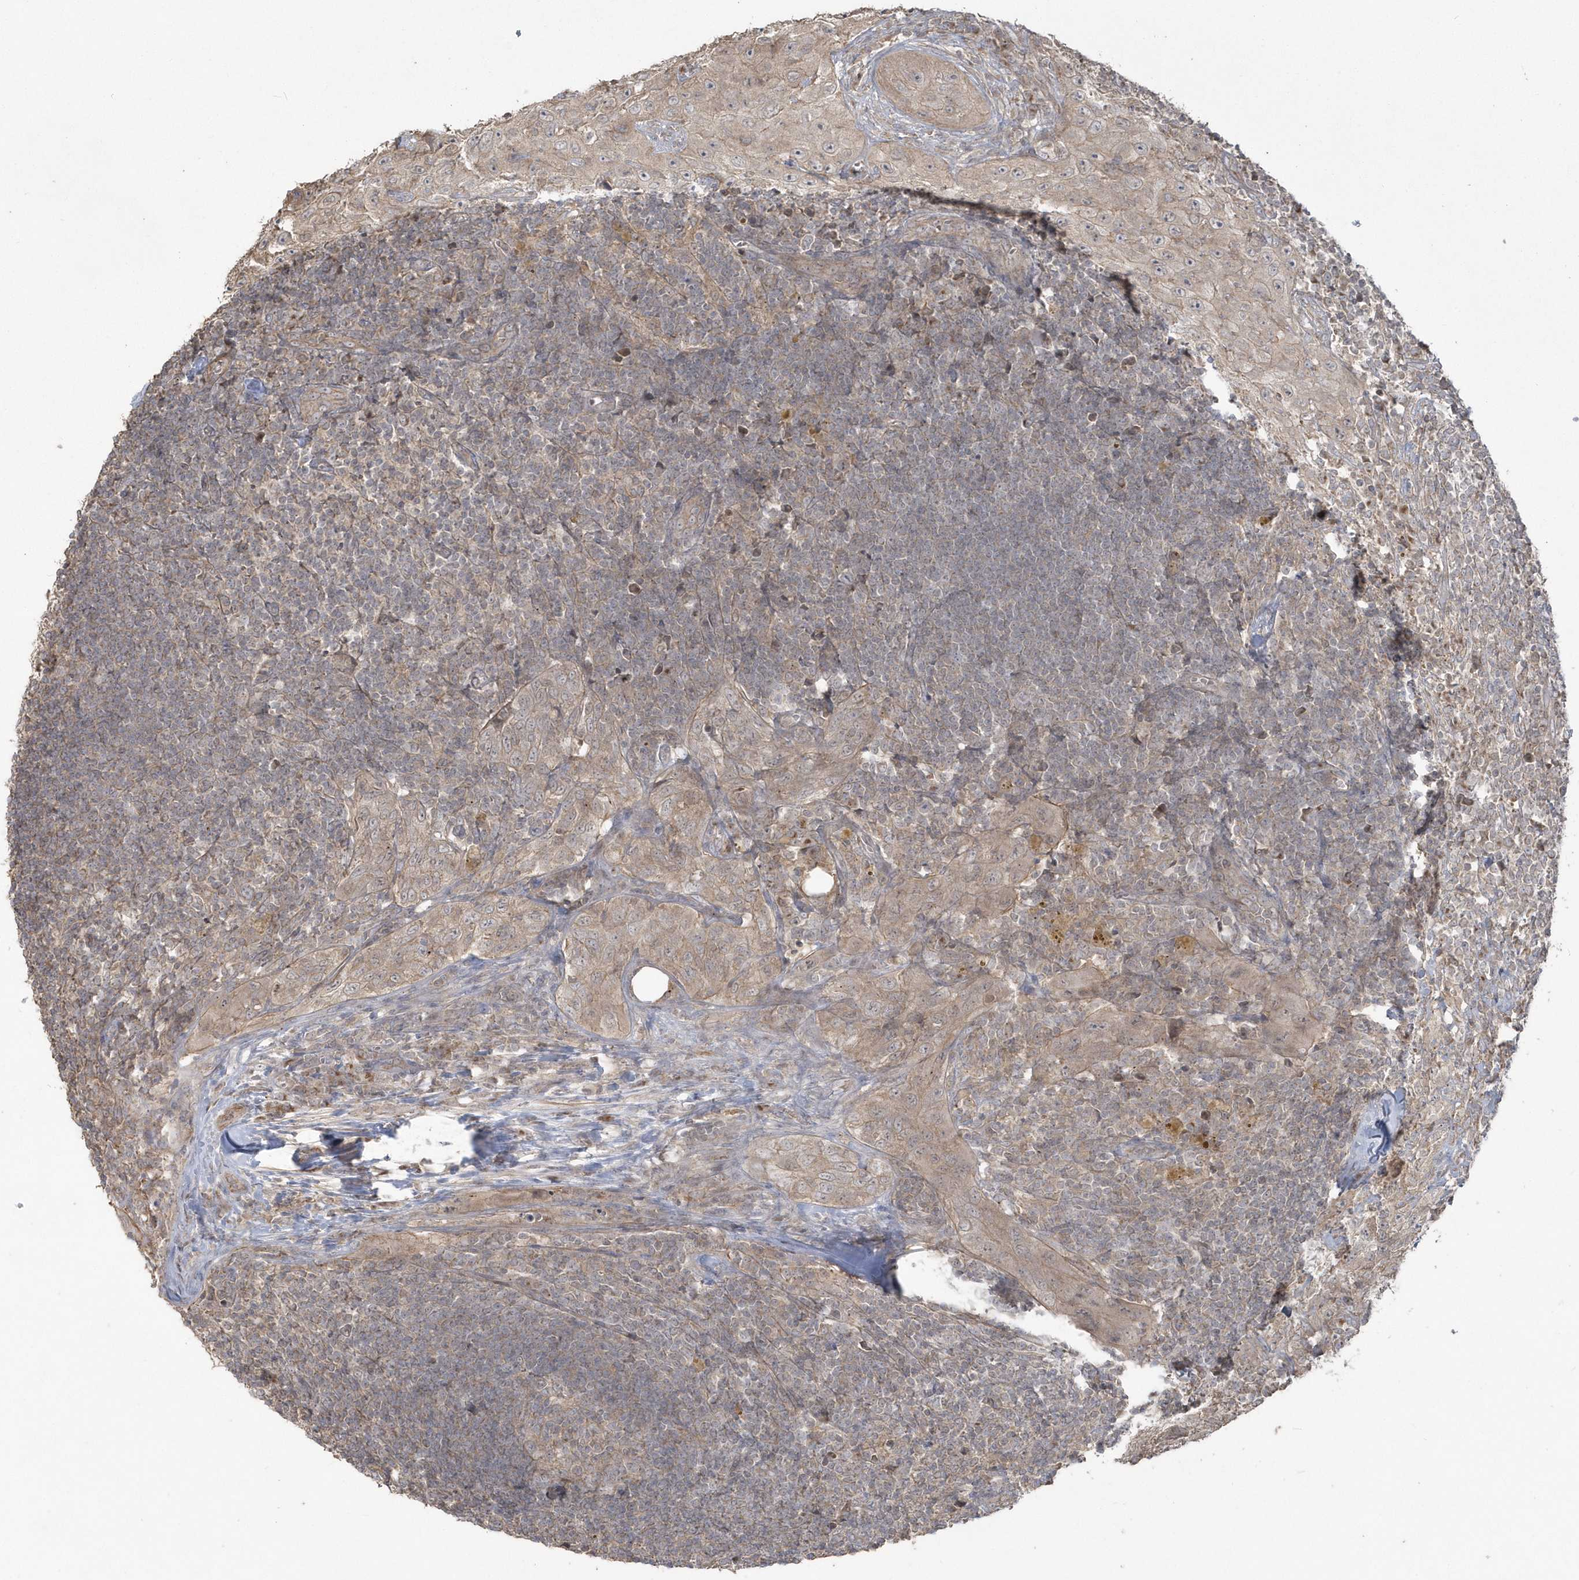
{"staining": {"intensity": "weak", "quantity": "<25%", "location": "cytoplasmic/membranous"}, "tissue": "lymph node", "cell_type": "Germinal center cells", "image_type": "normal", "snomed": [{"axis": "morphology", "description": "Normal tissue, NOS"}, {"axis": "morphology", "description": "Squamous cell carcinoma, metastatic, NOS"}, {"axis": "topography", "description": "Lymph node"}], "caption": "The image demonstrates no staining of germinal center cells in benign lymph node.", "gene": "ARMC8", "patient": {"sex": "male", "age": 73}}